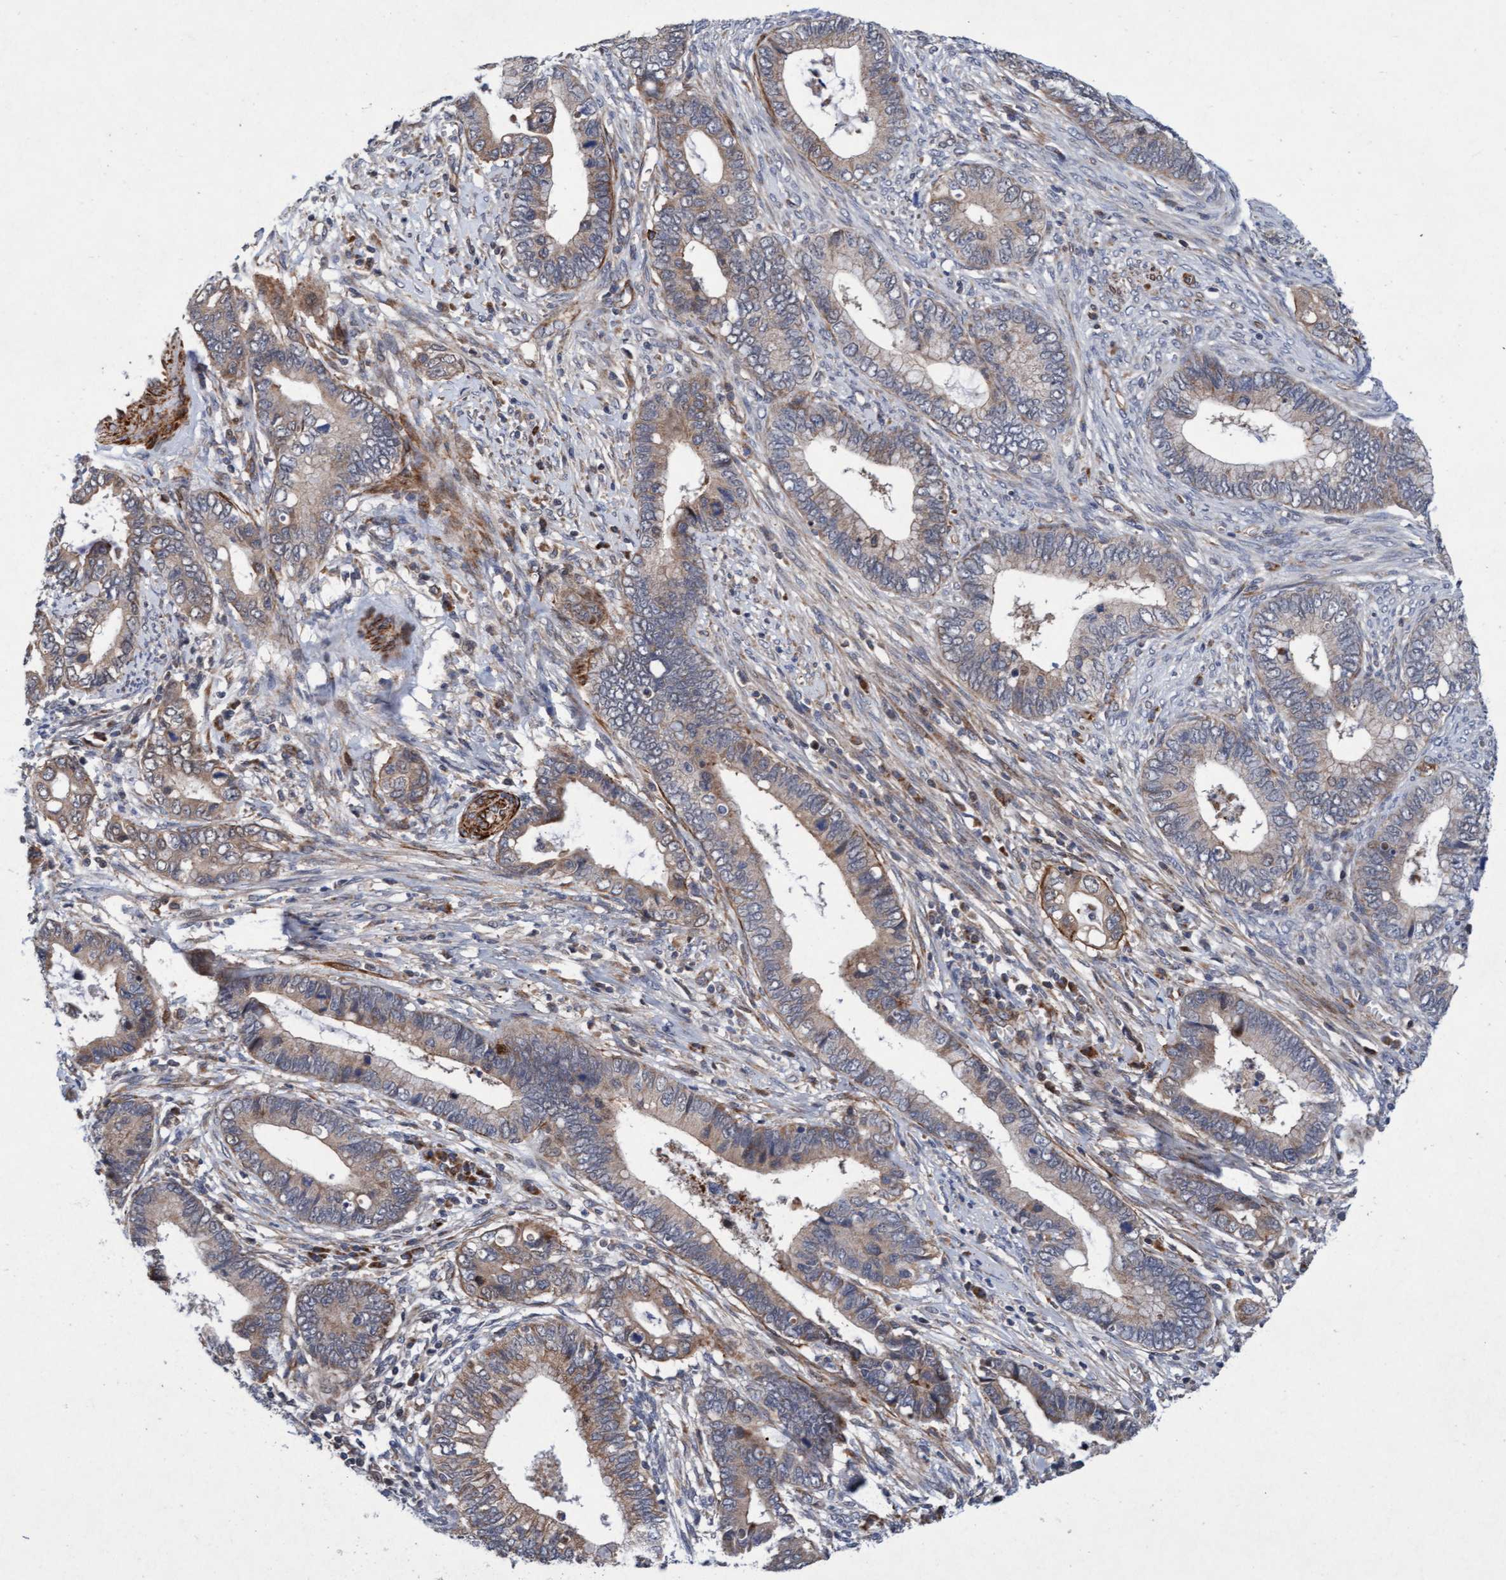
{"staining": {"intensity": "weak", "quantity": ">75%", "location": "cytoplasmic/membranous"}, "tissue": "cervical cancer", "cell_type": "Tumor cells", "image_type": "cancer", "snomed": [{"axis": "morphology", "description": "Adenocarcinoma, NOS"}, {"axis": "topography", "description": "Cervix"}], "caption": "Weak cytoplasmic/membranous protein positivity is identified in about >75% of tumor cells in adenocarcinoma (cervical).", "gene": "TMEM70", "patient": {"sex": "female", "age": 44}}